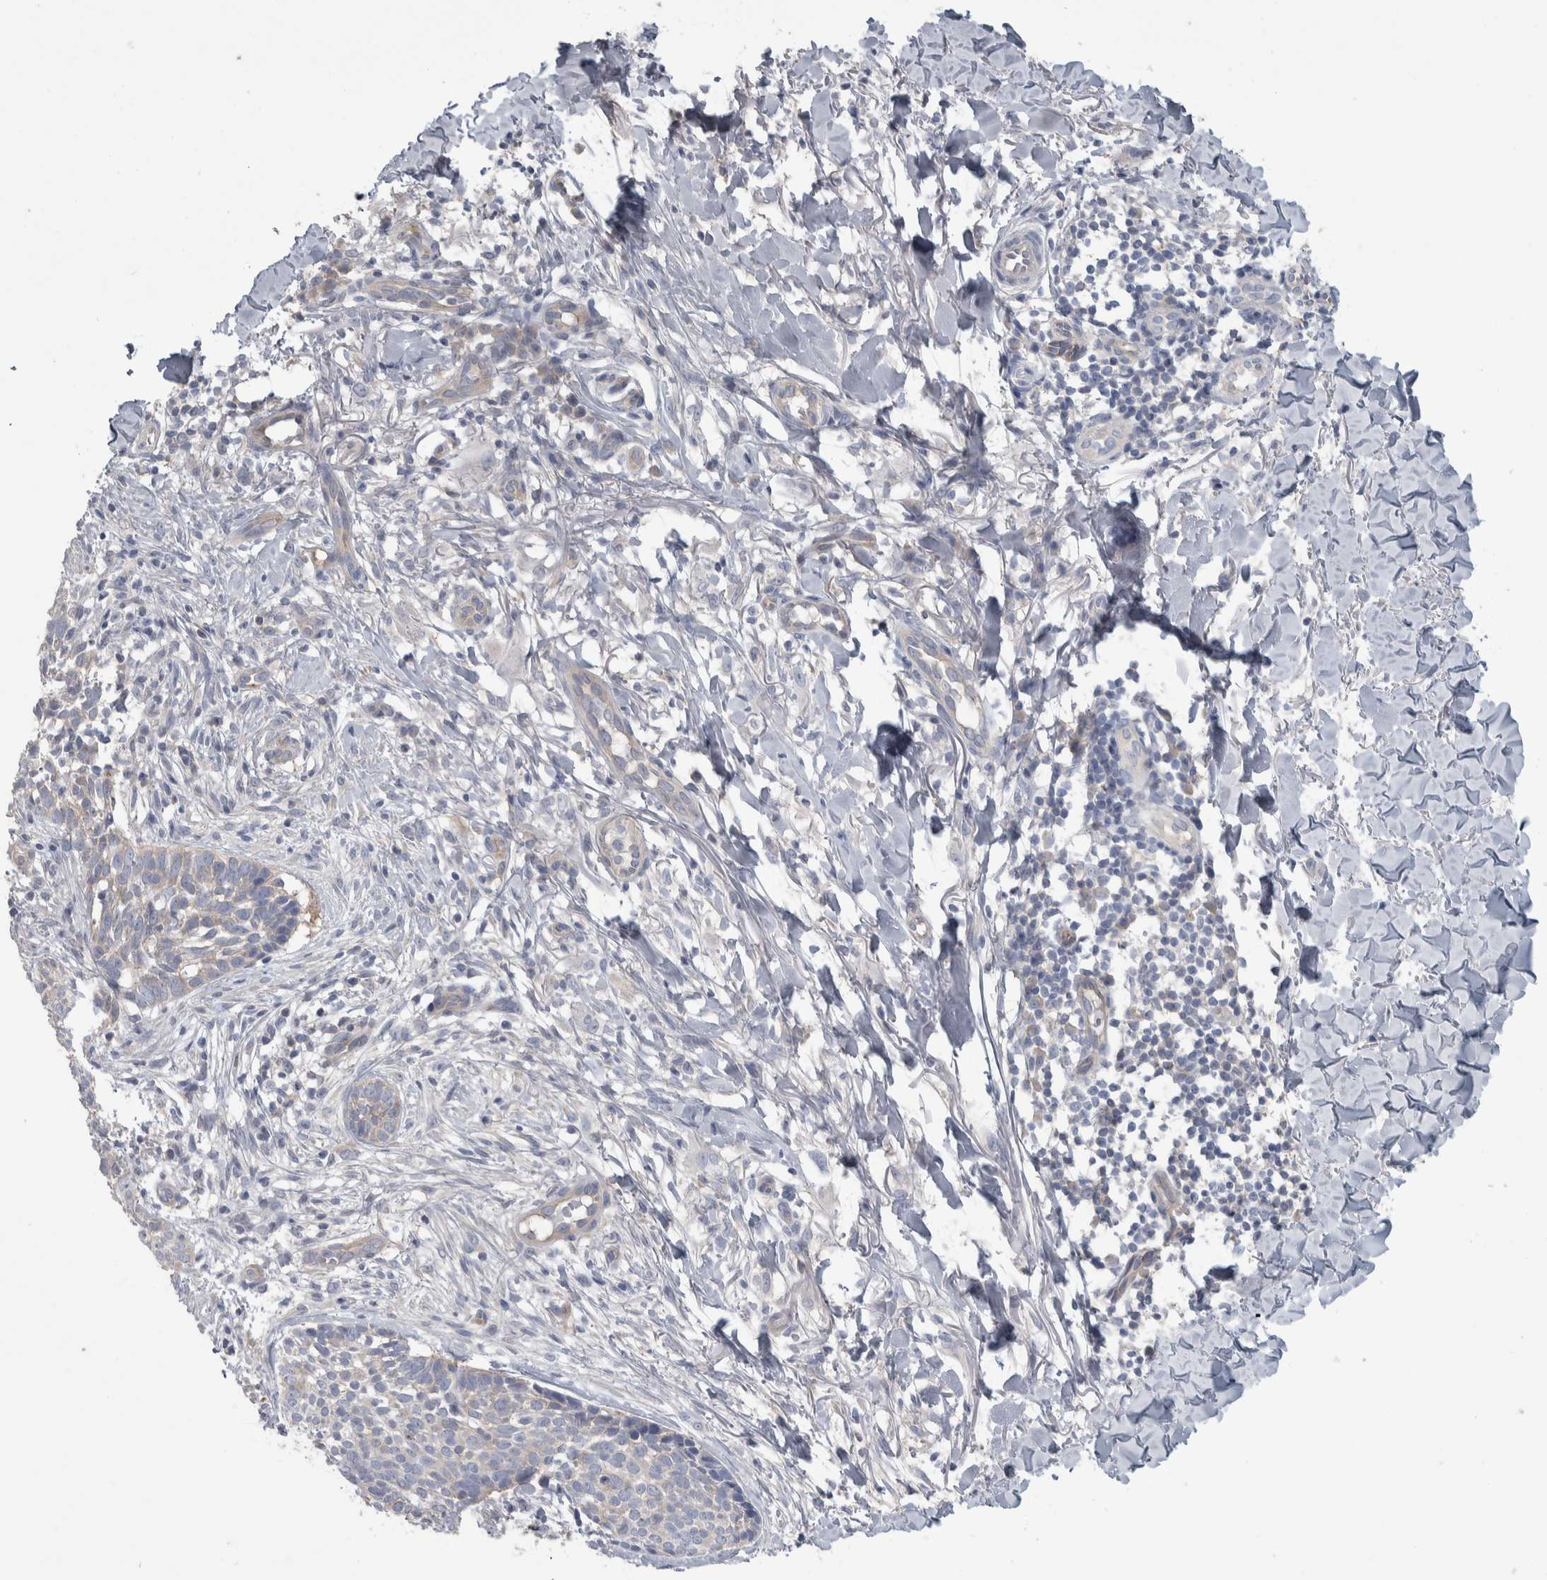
{"staining": {"intensity": "negative", "quantity": "none", "location": "none"}, "tissue": "skin cancer", "cell_type": "Tumor cells", "image_type": "cancer", "snomed": [{"axis": "morphology", "description": "Normal tissue, NOS"}, {"axis": "morphology", "description": "Basal cell carcinoma"}, {"axis": "topography", "description": "Skin"}], "caption": "Immunohistochemistry of basal cell carcinoma (skin) exhibits no staining in tumor cells.", "gene": "GPHN", "patient": {"sex": "male", "age": 67}}